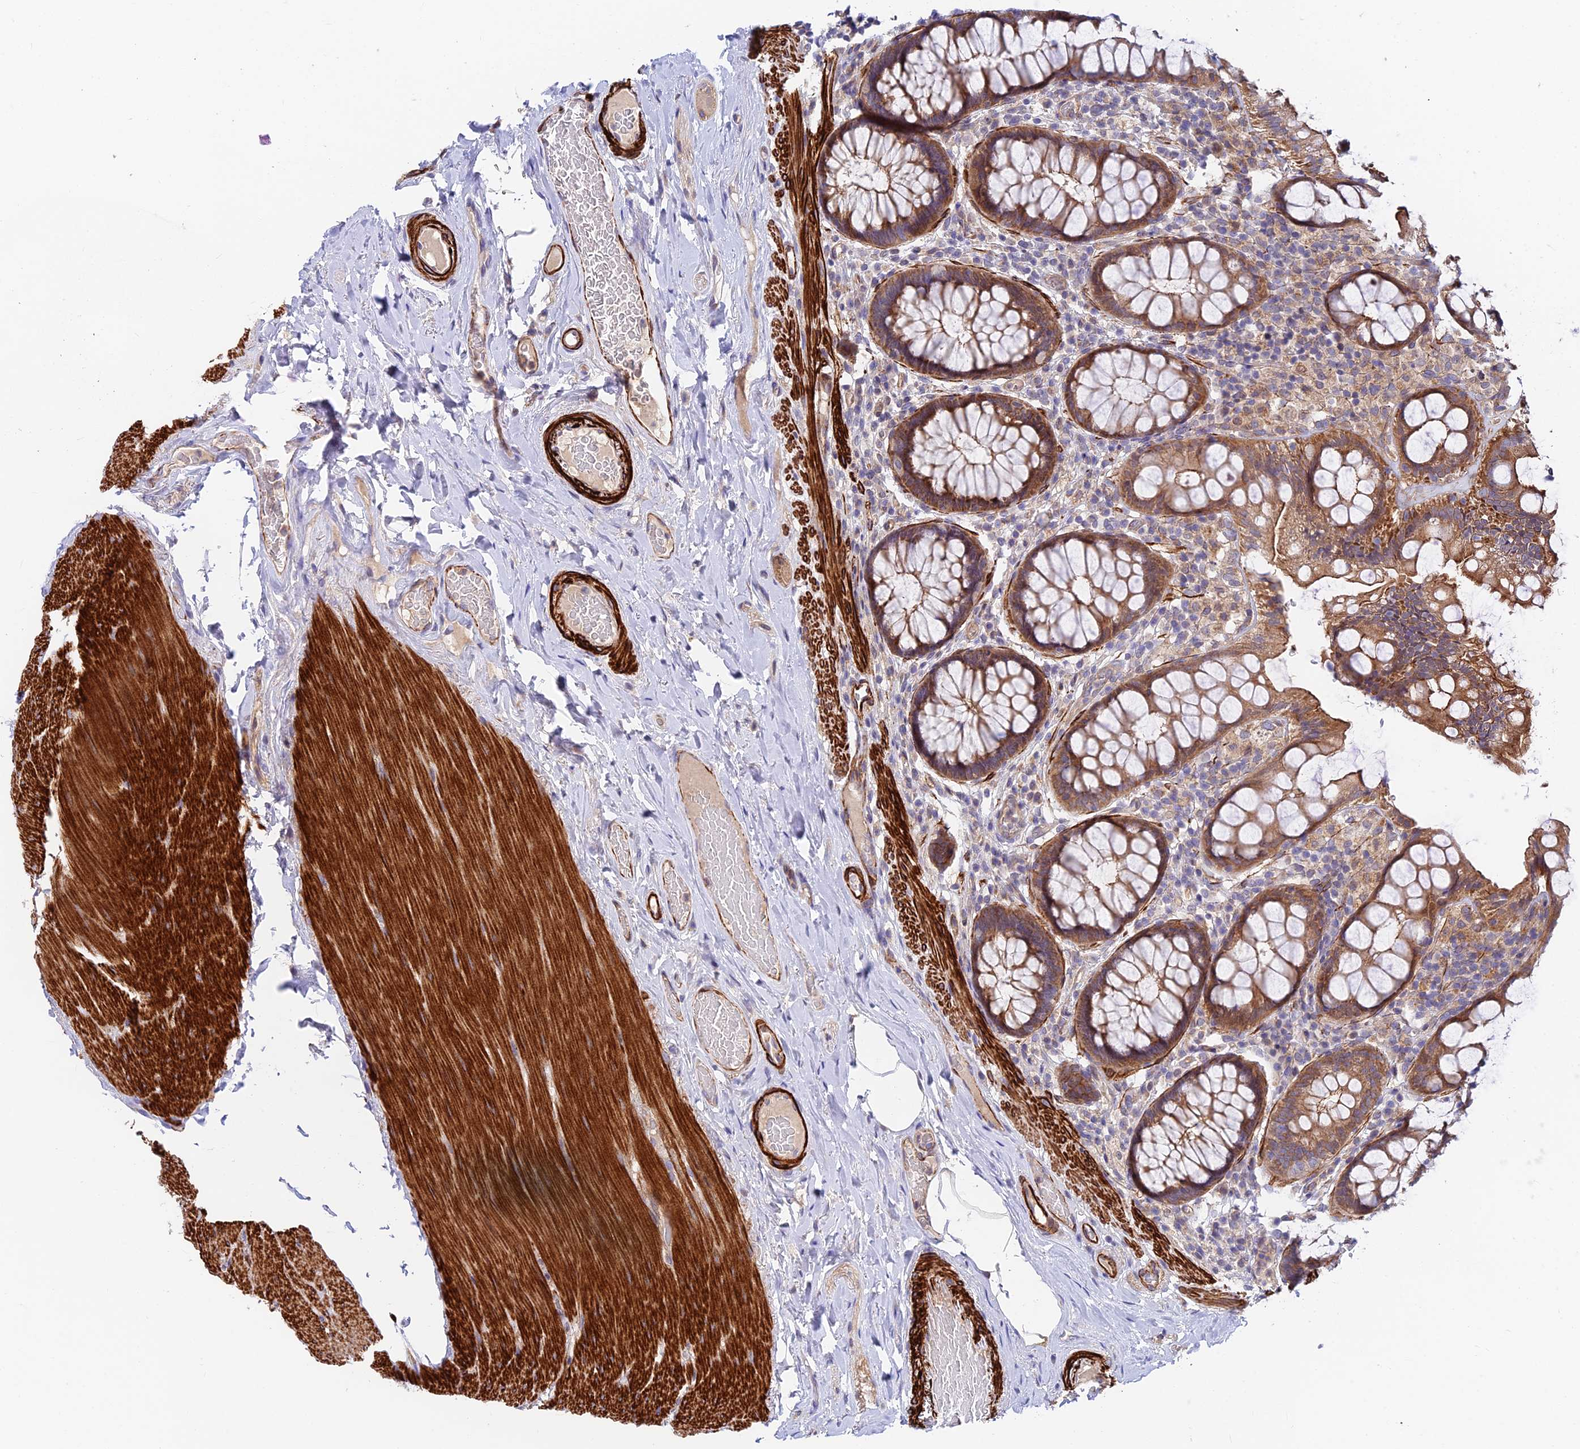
{"staining": {"intensity": "moderate", "quantity": ">75%", "location": "cytoplasmic/membranous"}, "tissue": "rectum", "cell_type": "Glandular cells", "image_type": "normal", "snomed": [{"axis": "morphology", "description": "Normal tissue, NOS"}, {"axis": "topography", "description": "Rectum"}], "caption": "The immunohistochemical stain shows moderate cytoplasmic/membranous expression in glandular cells of unremarkable rectum. The protein is stained brown, and the nuclei are stained in blue (DAB (3,3'-diaminobenzidine) IHC with brightfield microscopy, high magnification).", "gene": "ANKRD50", "patient": {"sex": "male", "age": 83}}